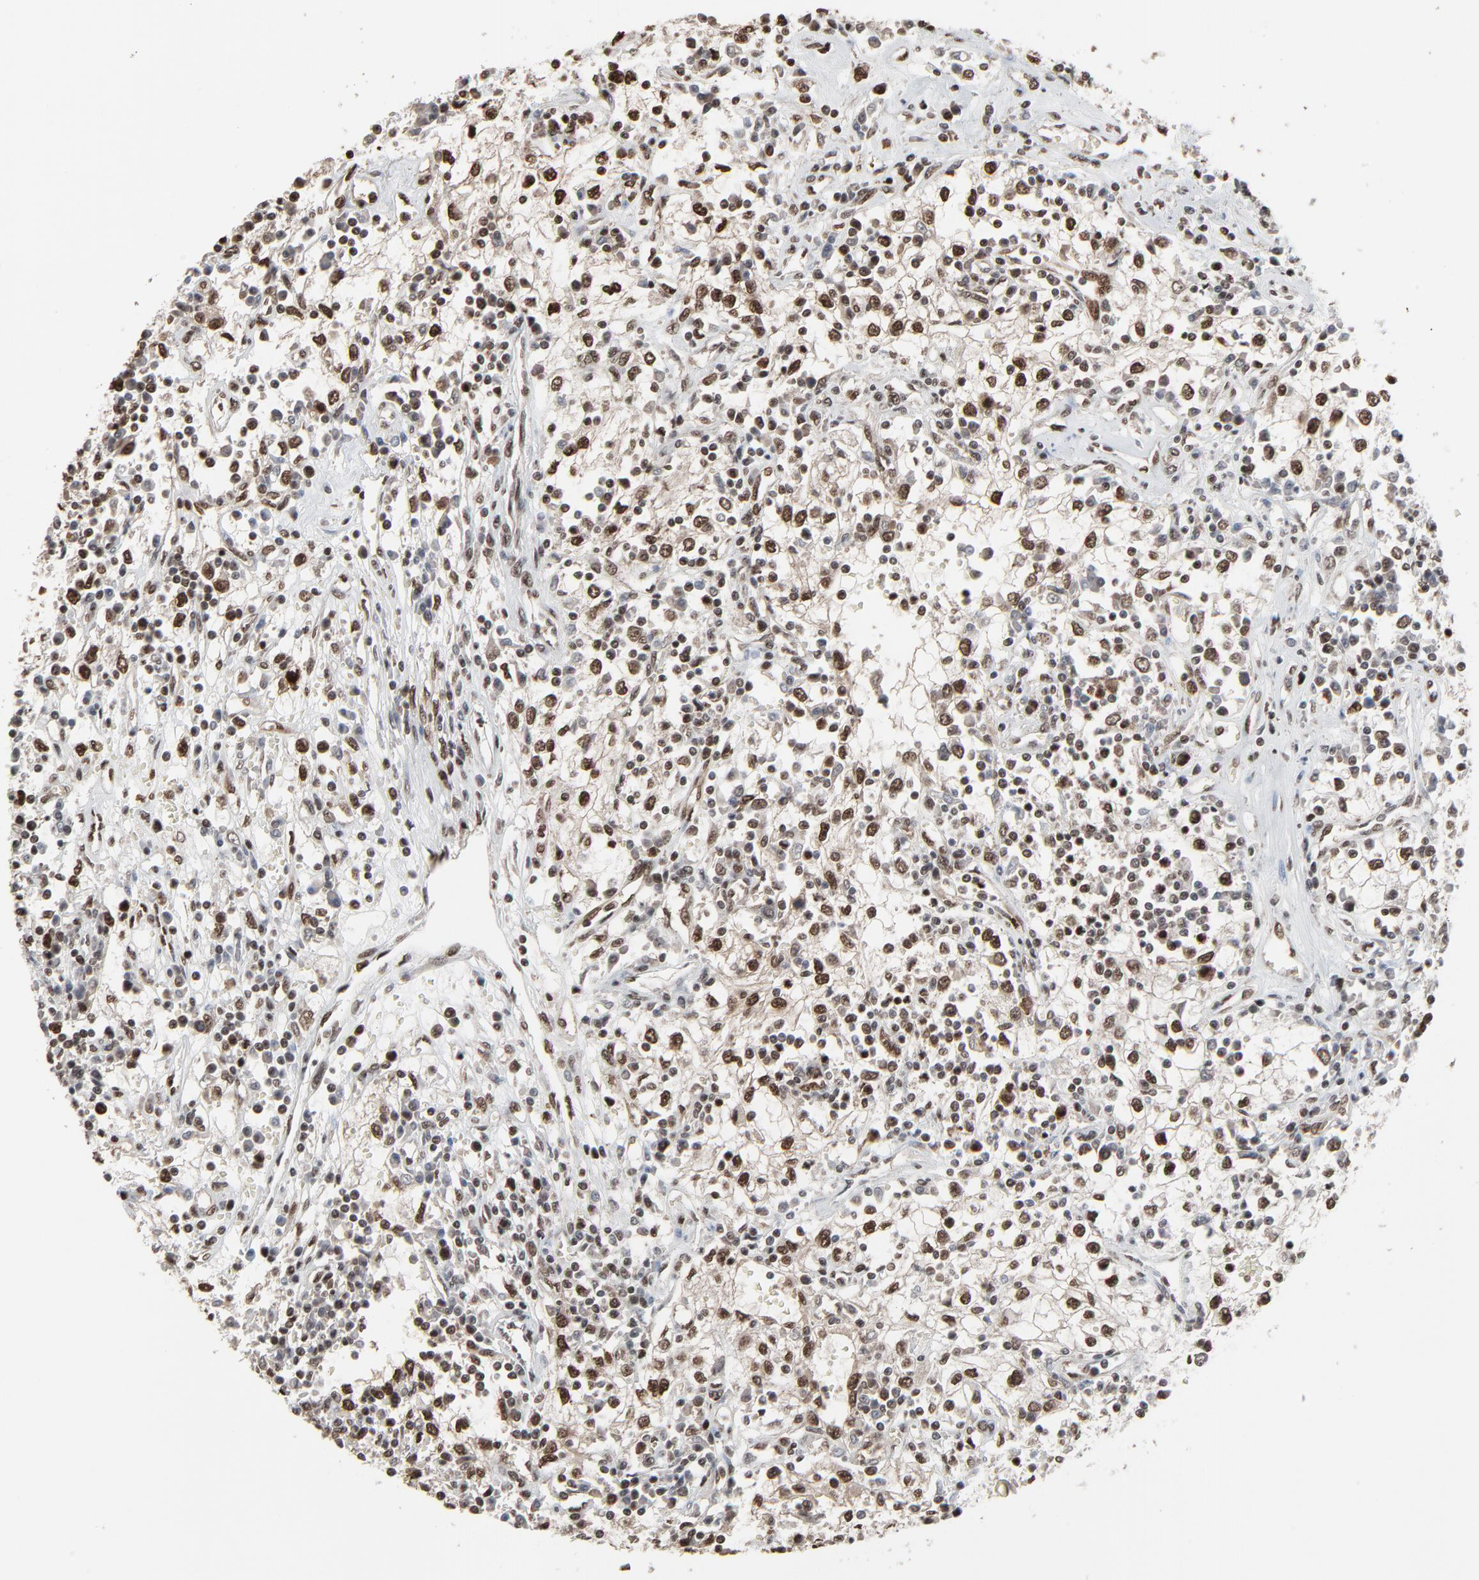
{"staining": {"intensity": "strong", "quantity": "25%-75%", "location": "cytoplasmic/membranous,nuclear"}, "tissue": "renal cancer", "cell_type": "Tumor cells", "image_type": "cancer", "snomed": [{"axis": "morphology", "description": "Adenocarcinoma, NOS"}, {"axis": "topography", "description": "Kidney"}], "caption": "Immunohistochemical staining of human renal cancer (adenocarcinoma) exhibits high levels of strong cytoplasmic/membranous and nuclear protein expression in approximately 25%-75% of tumor cells.", "gene": "MEIS2", "patient": {"sex": "male", "age": 82}}